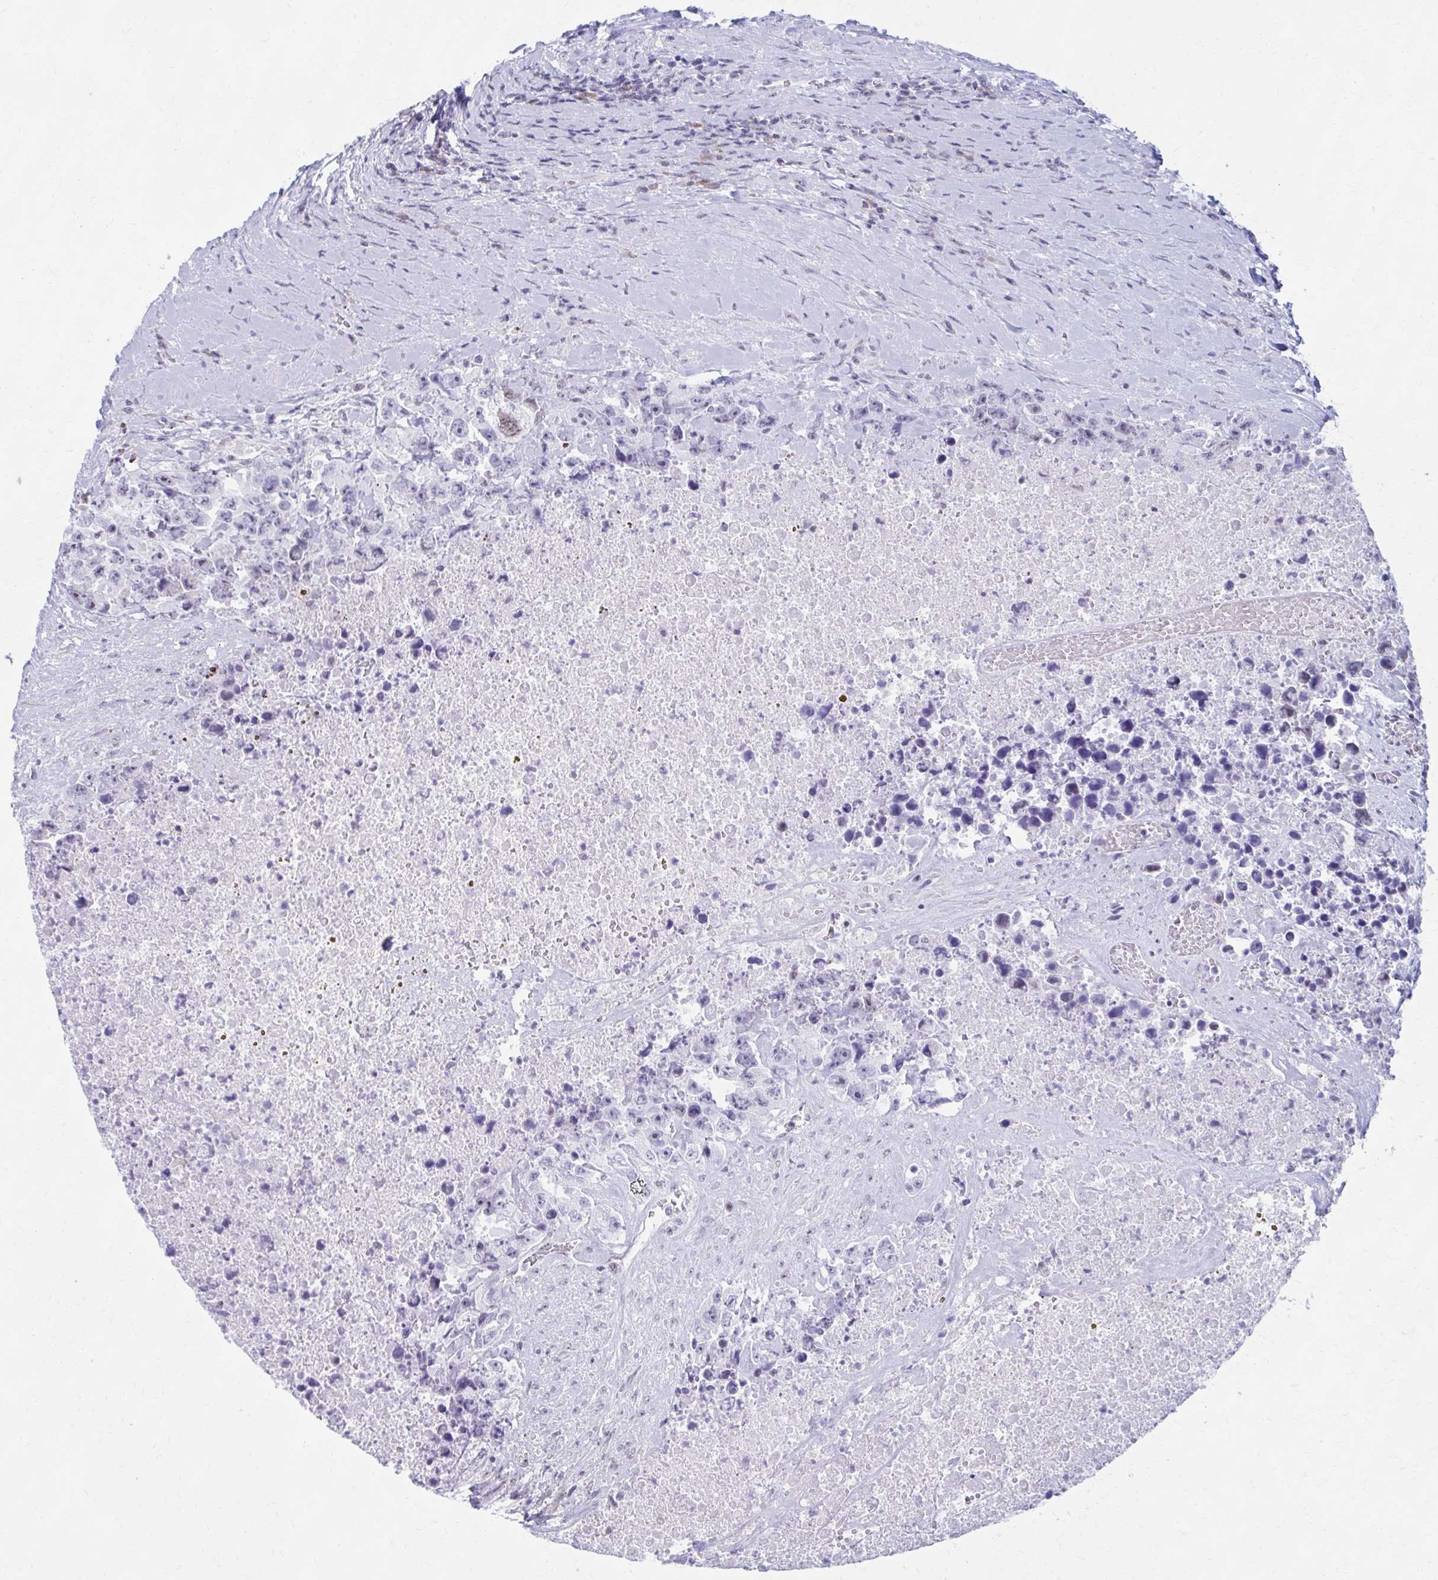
{"staining": {"intensity": "negative", "quantity": "none", "location": "none"}, "tissue": "testis cancer", "cell_type": "Tumor cells", "image_type": "cancer", "snomed": [{"axis": "morphology", "description": "Carcinoma, Embryonal, NOS"}, {"axis": "topography", "description": "Testis"}], "caption": "Immunohistochemistry (IHC) of human testis cancer reveals no positivity in tumor cells. The staining was performed using DAB to visualize the protein expression in brown, while the nuclei were stained in blue with hematoxylin (Magnification: 20x).", "gene": "PROSER1", "patient": {"sex": "male", "age": 24}}